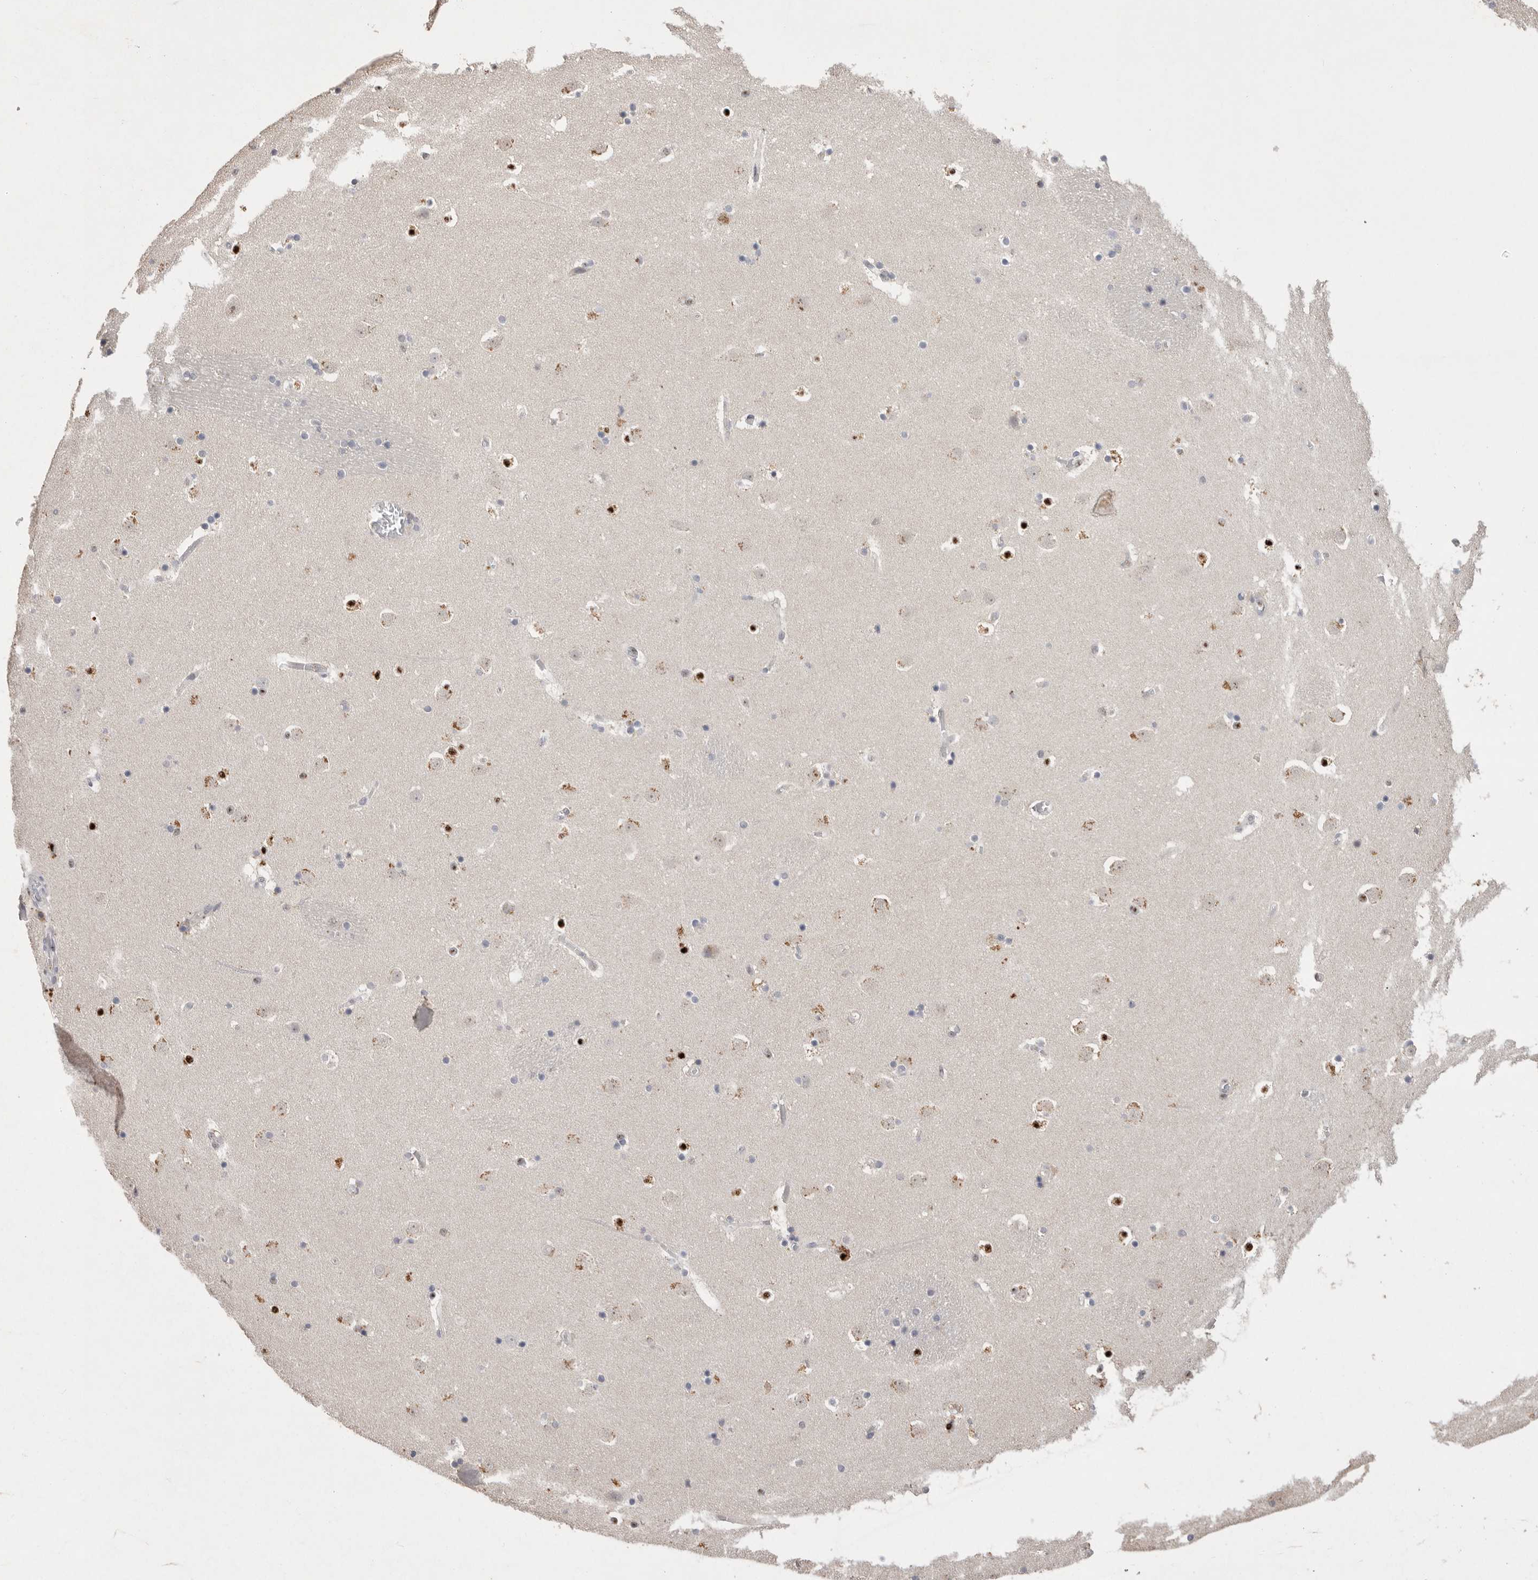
{"staining": {"intensity": "strong", "quantity": "<25%", "location": "nuclear"}, "tissue": "caudate", "cell_type": "Glial cells", "image_type": "normal", "snomed": [{"axis": "morphology", "description": "Normal tissue, NOS"}, {"axis": "topography", "description": "Lateral ventricle wall"}], "caption": "A micrograph of human caudate stained for a protein shows strong nuclear brown staining in glial cells. (brown staining indicates protein expression, while blue staining denotes nuclei).", "gene": "HUS1", "patient": {"sex": "male", "age": 45}}